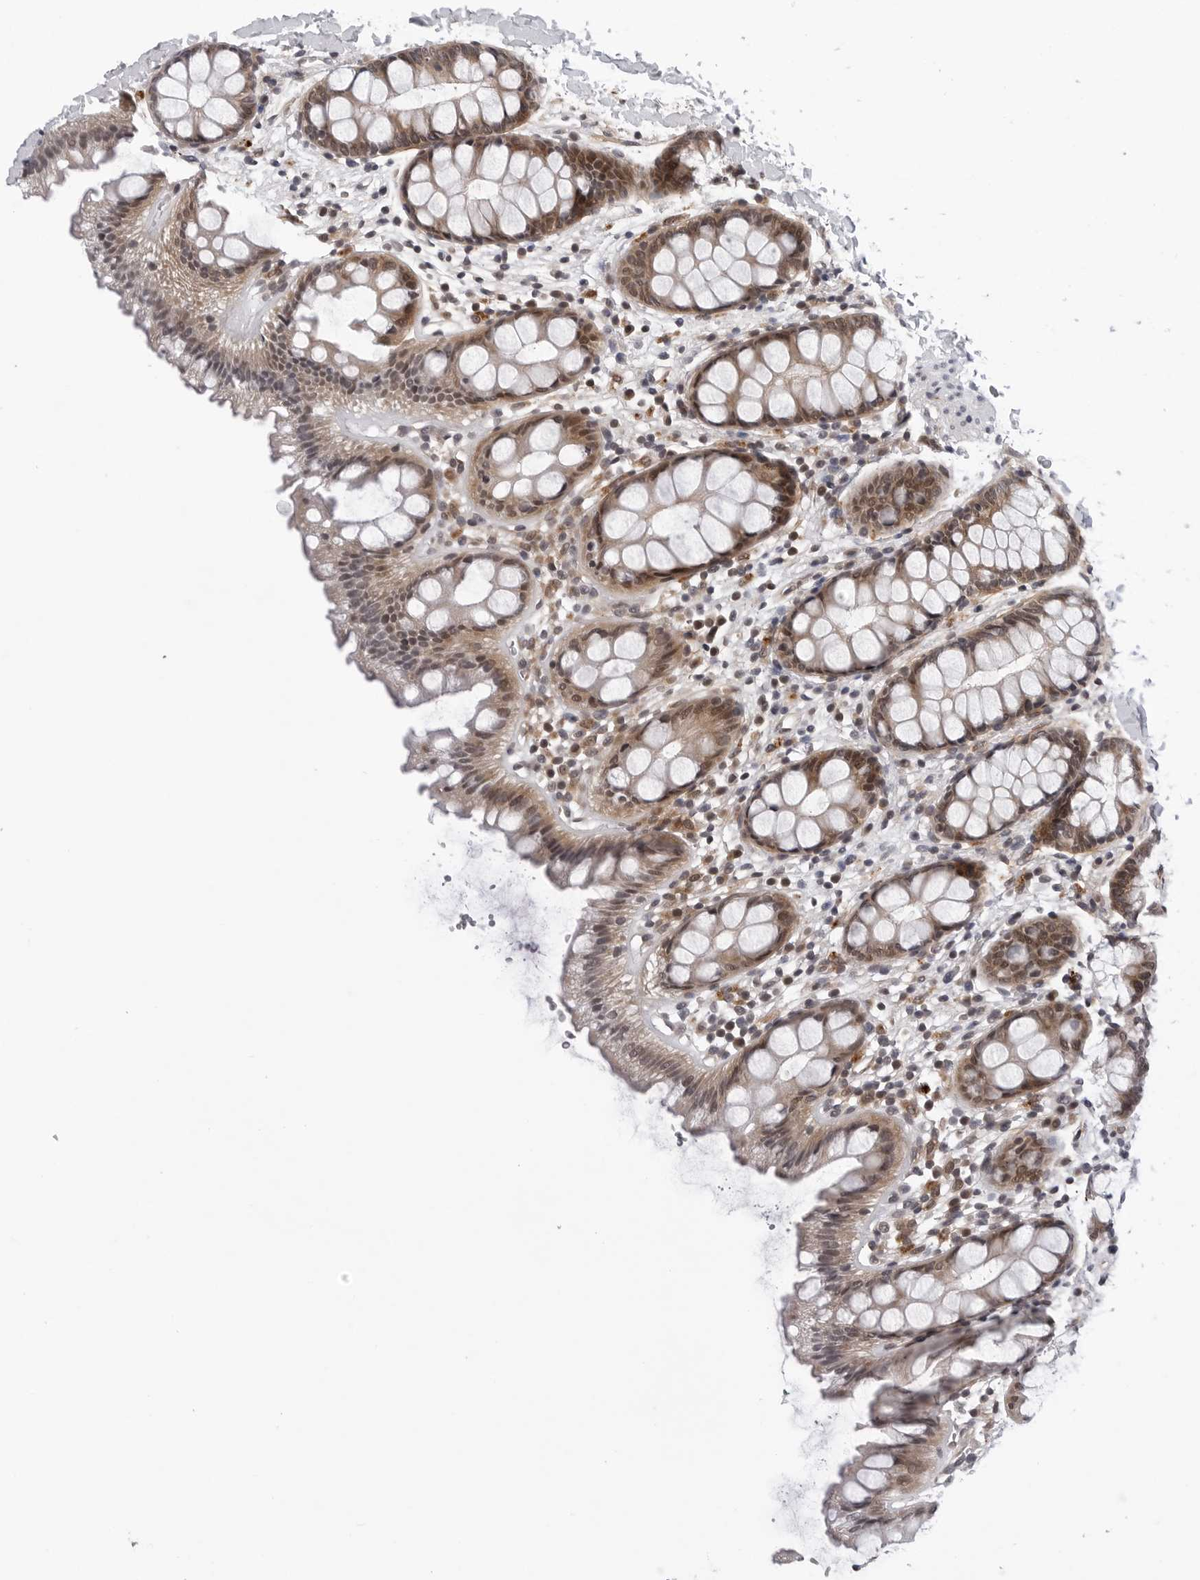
{"staining": {"intensity": "moderate", "quantity": ">75%", "location": "cytoplasmic/membranous,nuclear"}, "tissue": "rectum", "cell_type": "Glandular cells", "image_type": "normal", "snomed": [{"axis": "morphology", "description": "Normal tissue, NOS"}, {"axis": "topography", "description": "Rectum"}], "caption": "This micrograph reveals immunohistochemistry (IHC) staining of unremarkable human rectum, with medium moderate cytoplasmic/membranous,nuclear staining in approximately >75% of glandular cells.", "gene": "KIAA1614", "patient": {"sex": "female", "age": 65}}